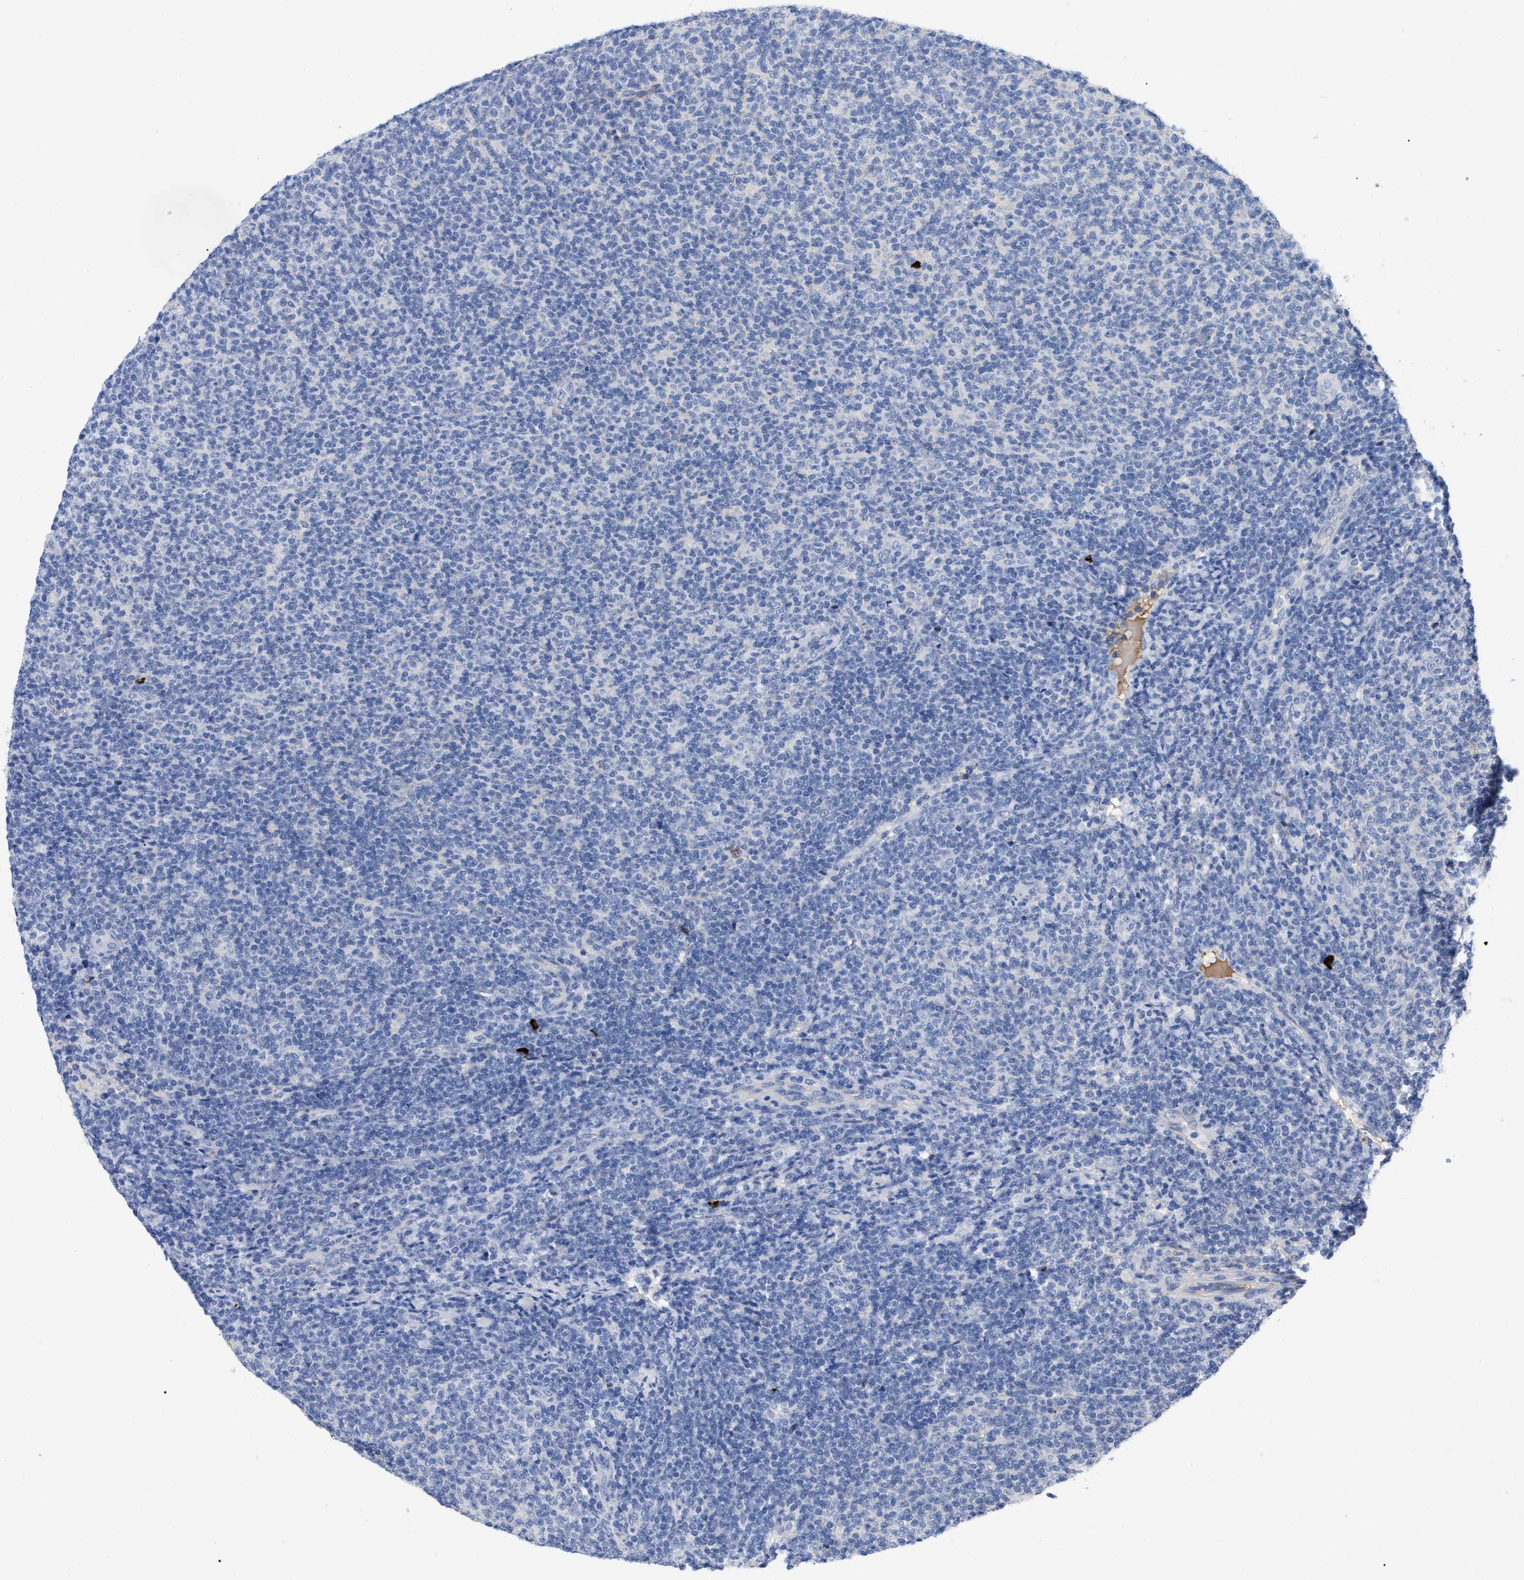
{"staining": {"intensity": "negative", "quantity": "none", "location": "none"}, "tissue": "lymphoma", "cell_type": "Tumor cells", "image_type": "cancer", "snomed": [{"axis": "morphology", "description": "Malignant lymphoma, non-Hodgkin's type, Low grade"}, {"axis": "topography", "description": "Lymph node"}], "caption": "Protein analysis of lymphoma reveals no significant positivity in tumor cells. (Immunohistochemistry (ihc), brightfield microscopy, high magnification).", "gene": "IGHV5-51", "patient": {"sex": "male", "age": 66}}